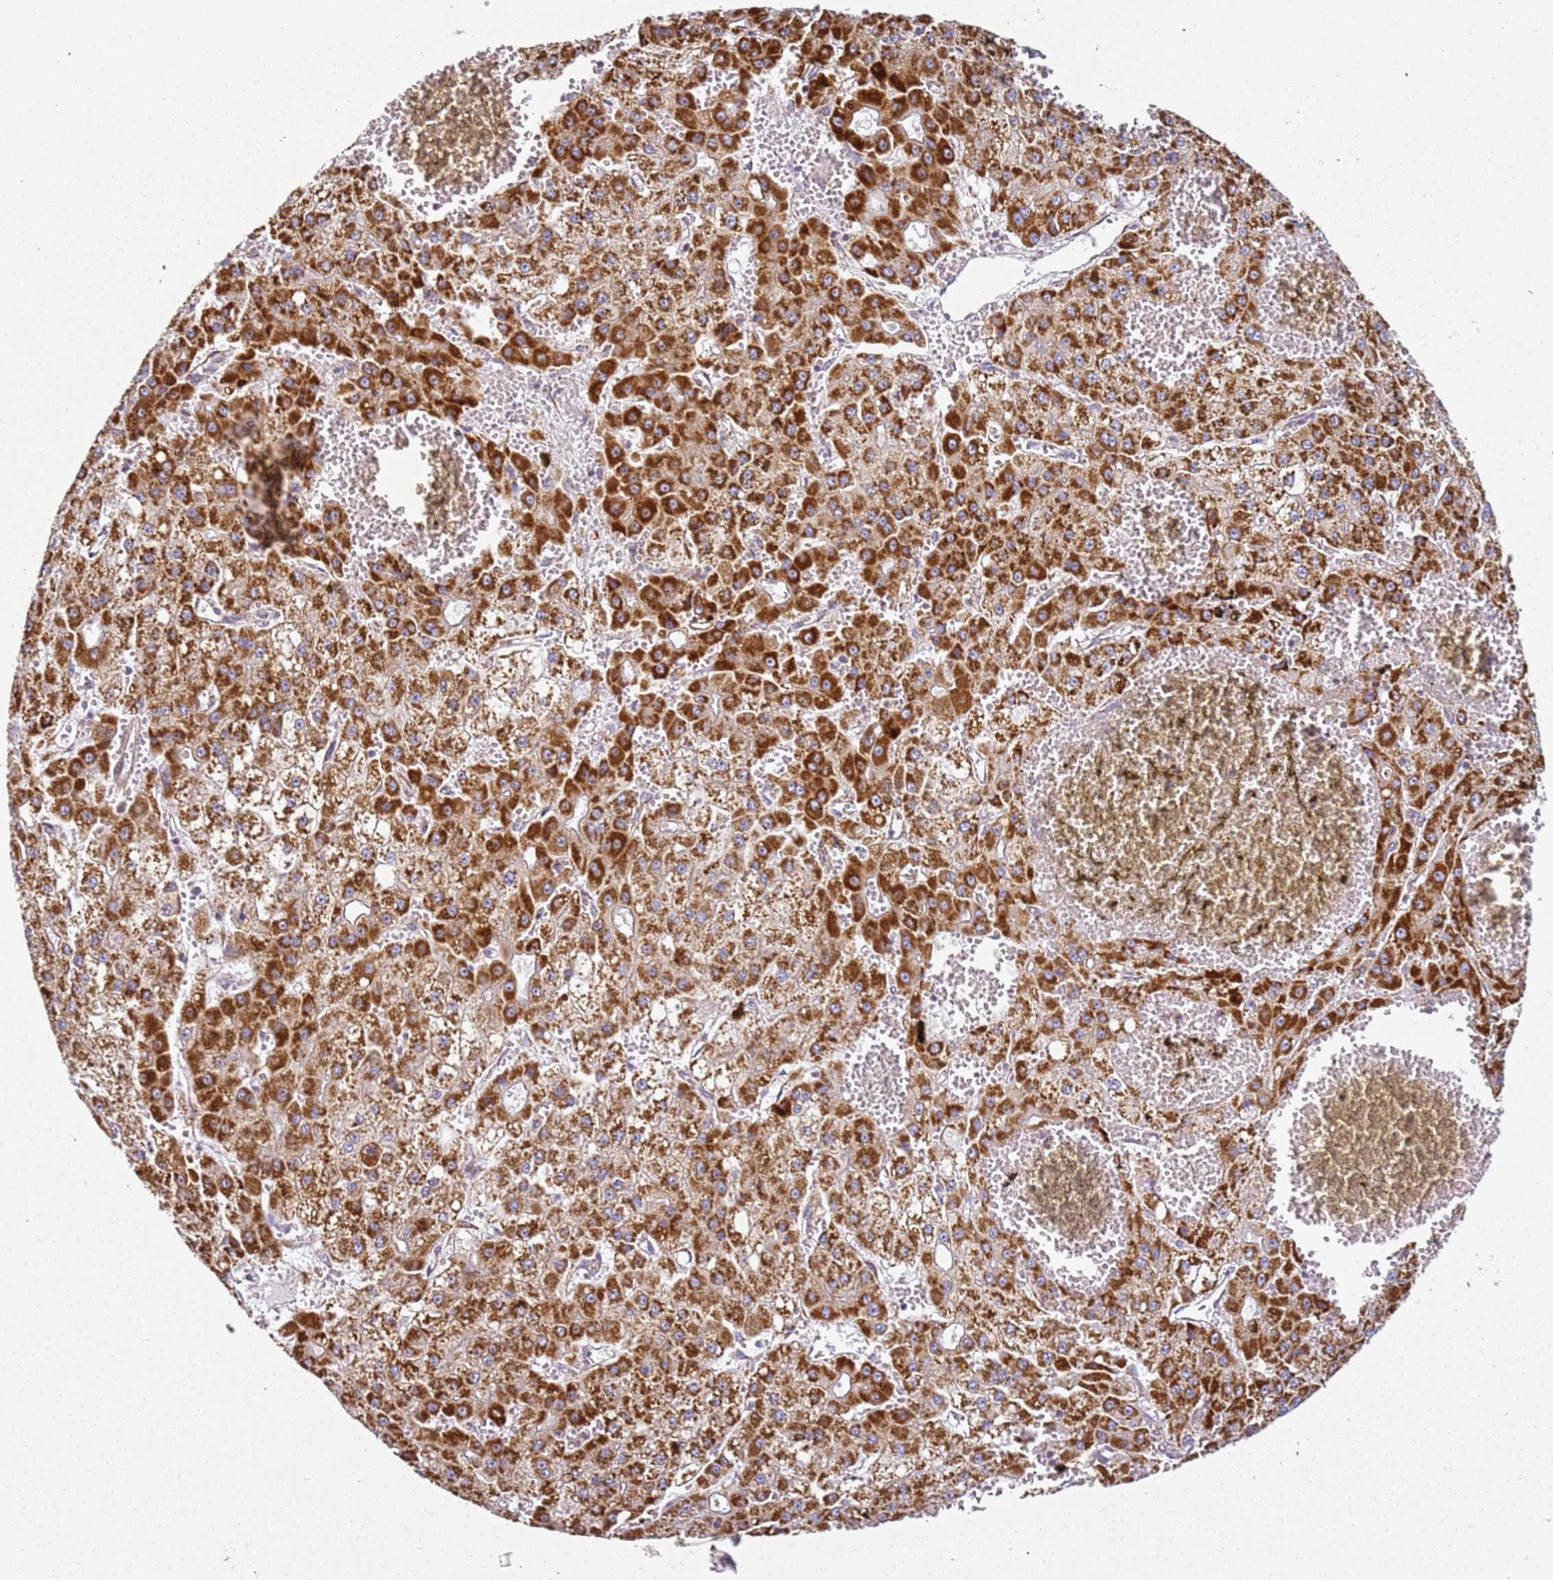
{"staining": {"intensity": "strong", "quantity": ">75%", "location": "cytoplasmic/membranous"}, "tissue": "liver cancer", "cell_type": "Tumor cells", "image_type": "cancer", "snomed": [{"axis": "morphology", "description": "Carcinoma, Hepatocellular, NOS"}, {"axis": "topography", "description": "Liver"}], "caption": "Liver cancer (hepatocellular carcinoma) tissue displays strong cytoplasmic/membranous staining in approximately >75% of tumor cells", "gene": "TMEM200C", "patient": {"sex": "male", "age": 47}}